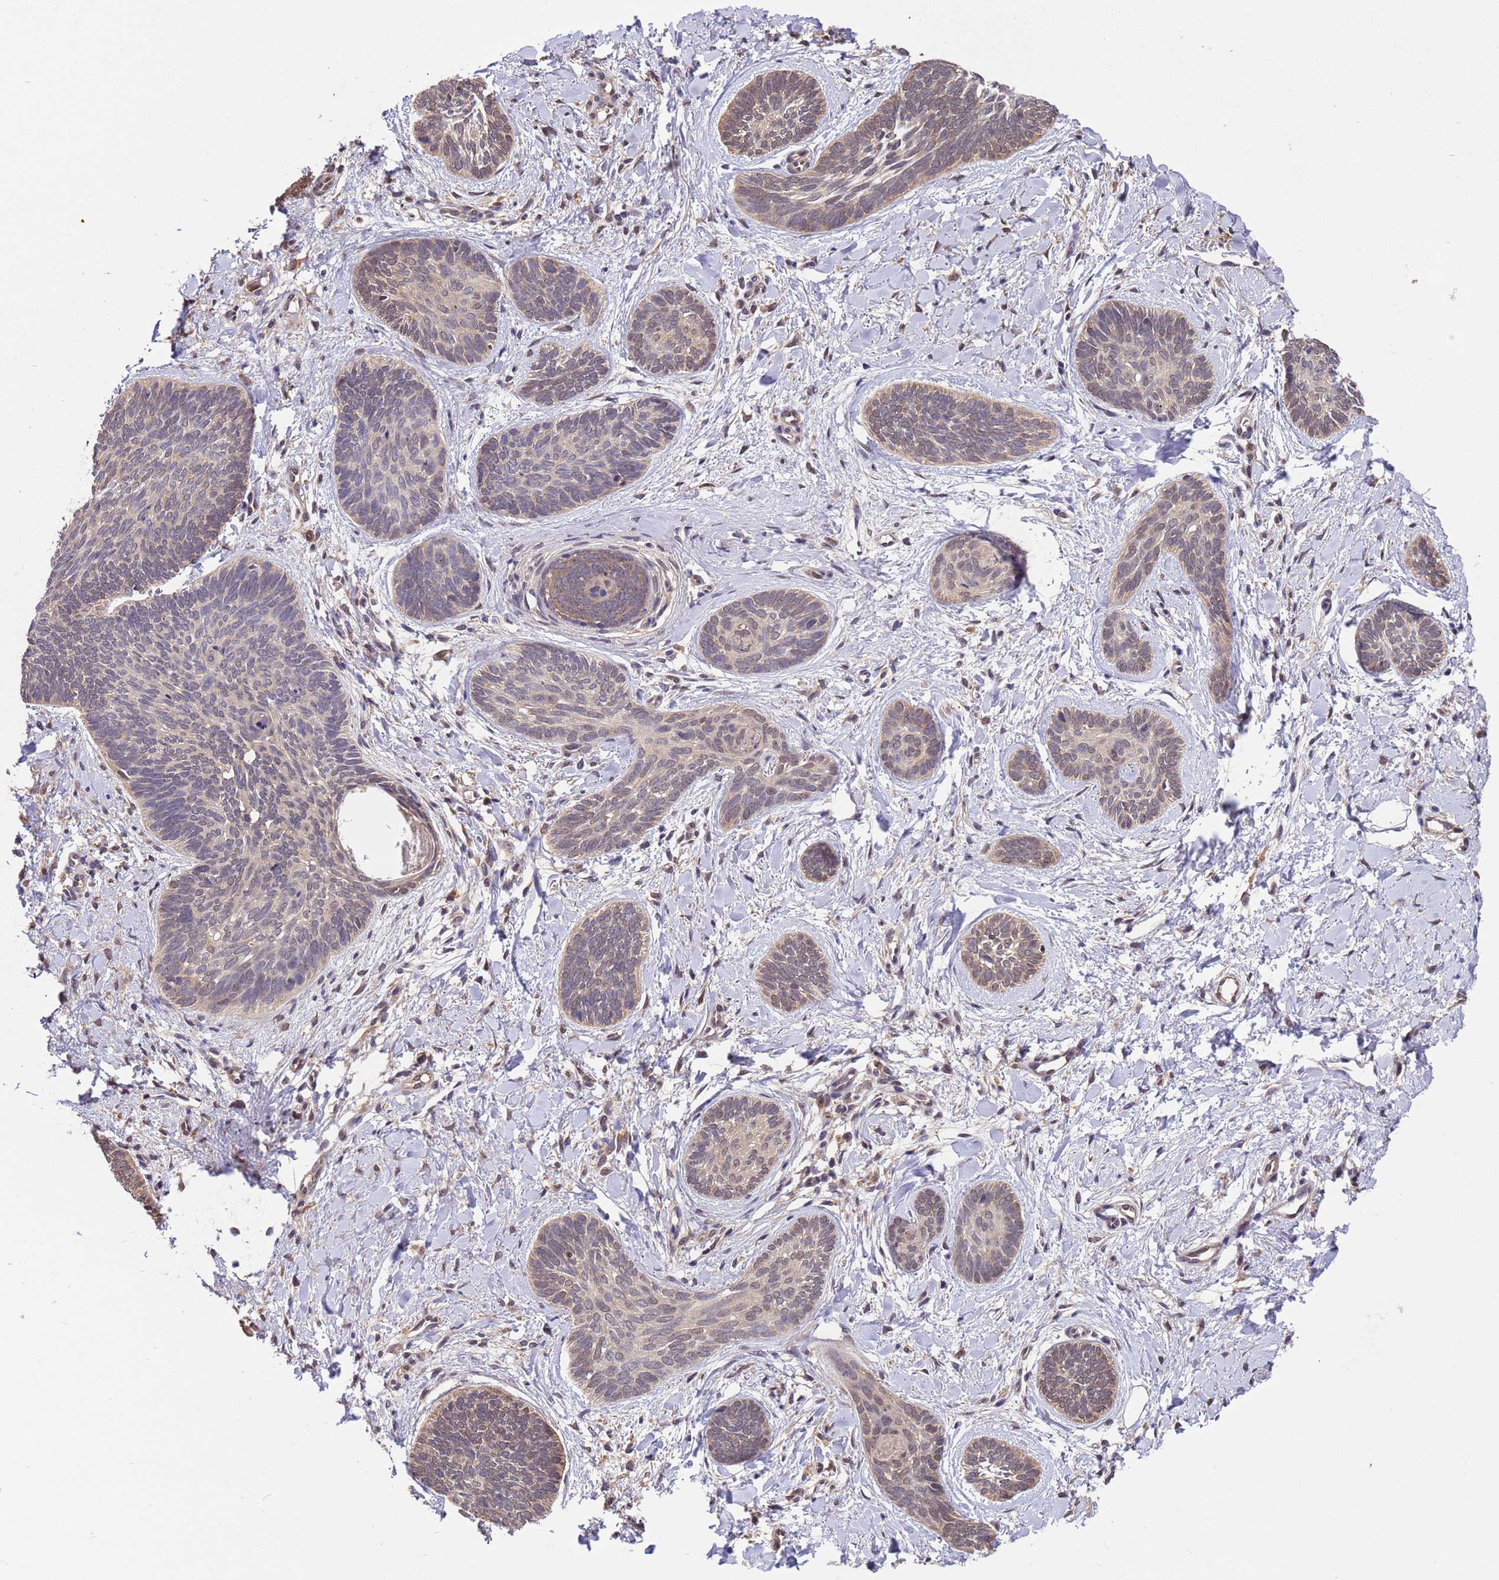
{"staining": {"intensity": "weak", "quantity": "25%-75%", "location": "nuclear"}, "tissue": "skin cancer", "cell_type": "Tumor cells", "image_type": "cancer", "snomed": [{"axis": "morphology", "description": "Basal cell carcinoma"}, {"axis": "topography", "description": "Skin"}], "caption": "Immunohistochemical staining of skin cancer displays low levels of weak nuclear protein staining in approximately 25%-75% of tumor cells.", "gene": "ZFP69B", "patient": {"sex": "female", "age": 81}}